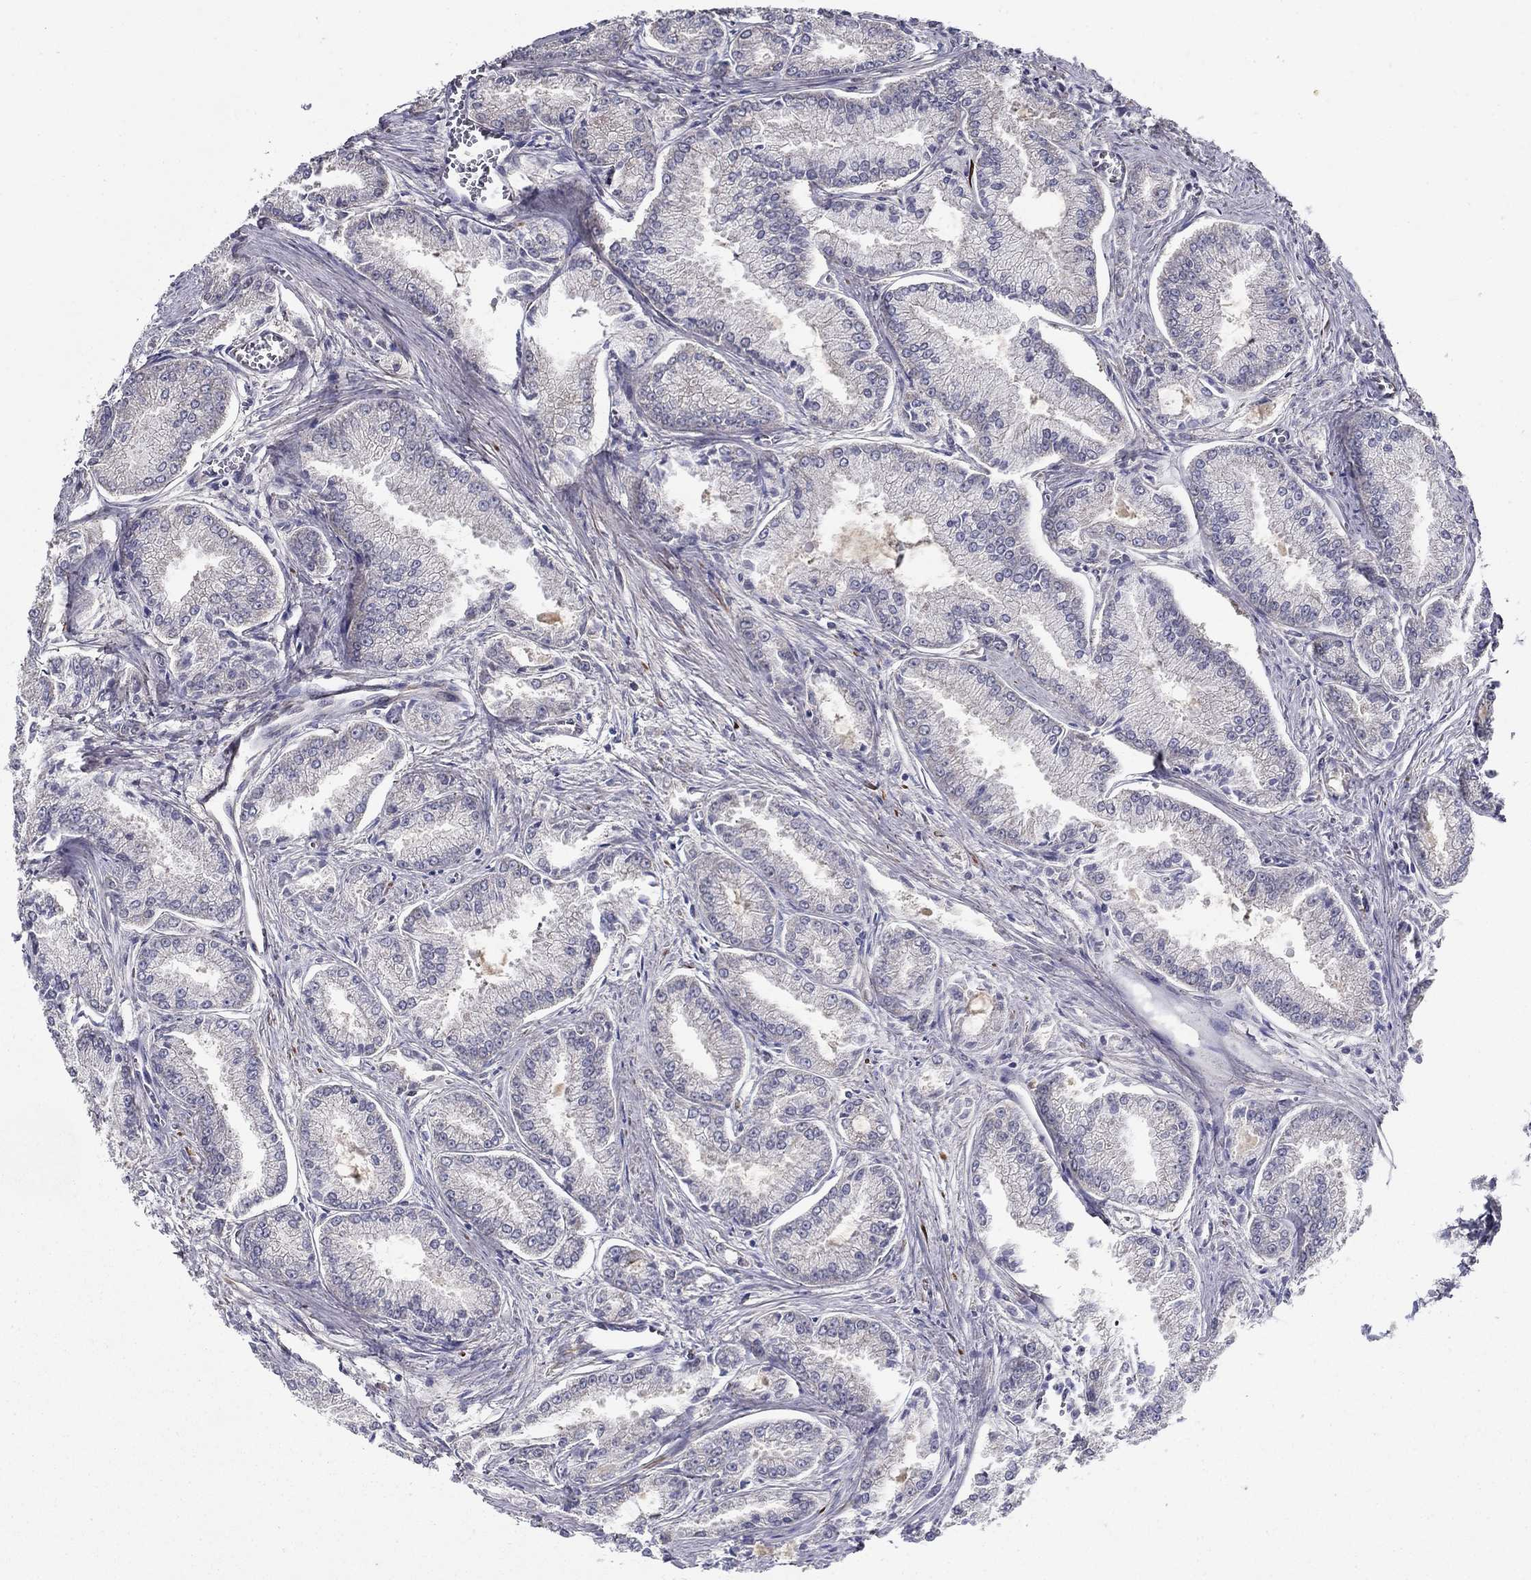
{"staining": {"intensity": "negative", "quantity": "none", "location": "none"}, "tissue": "prostate cancer", "cell_type": "Tumor cells", "image_type": "cancer", "snomed": [{"axis": "morphology", "description": "Adenocarcinoma, NOS"}, {"axis": "morphology", "description": "Adenocarcinoma, High grade"}, {"axis": "topography", "description": "Prostate"}], "caption": "Immunohistochemistry (IHC) histopathology image of neoplastic tissue: prostate cancer (adenocarcinoma) stained with DAB exhibits no significant protein staining in tumor cells.", "gene": "LACTB2", "patient": {"sex": "male", "age": 70}}